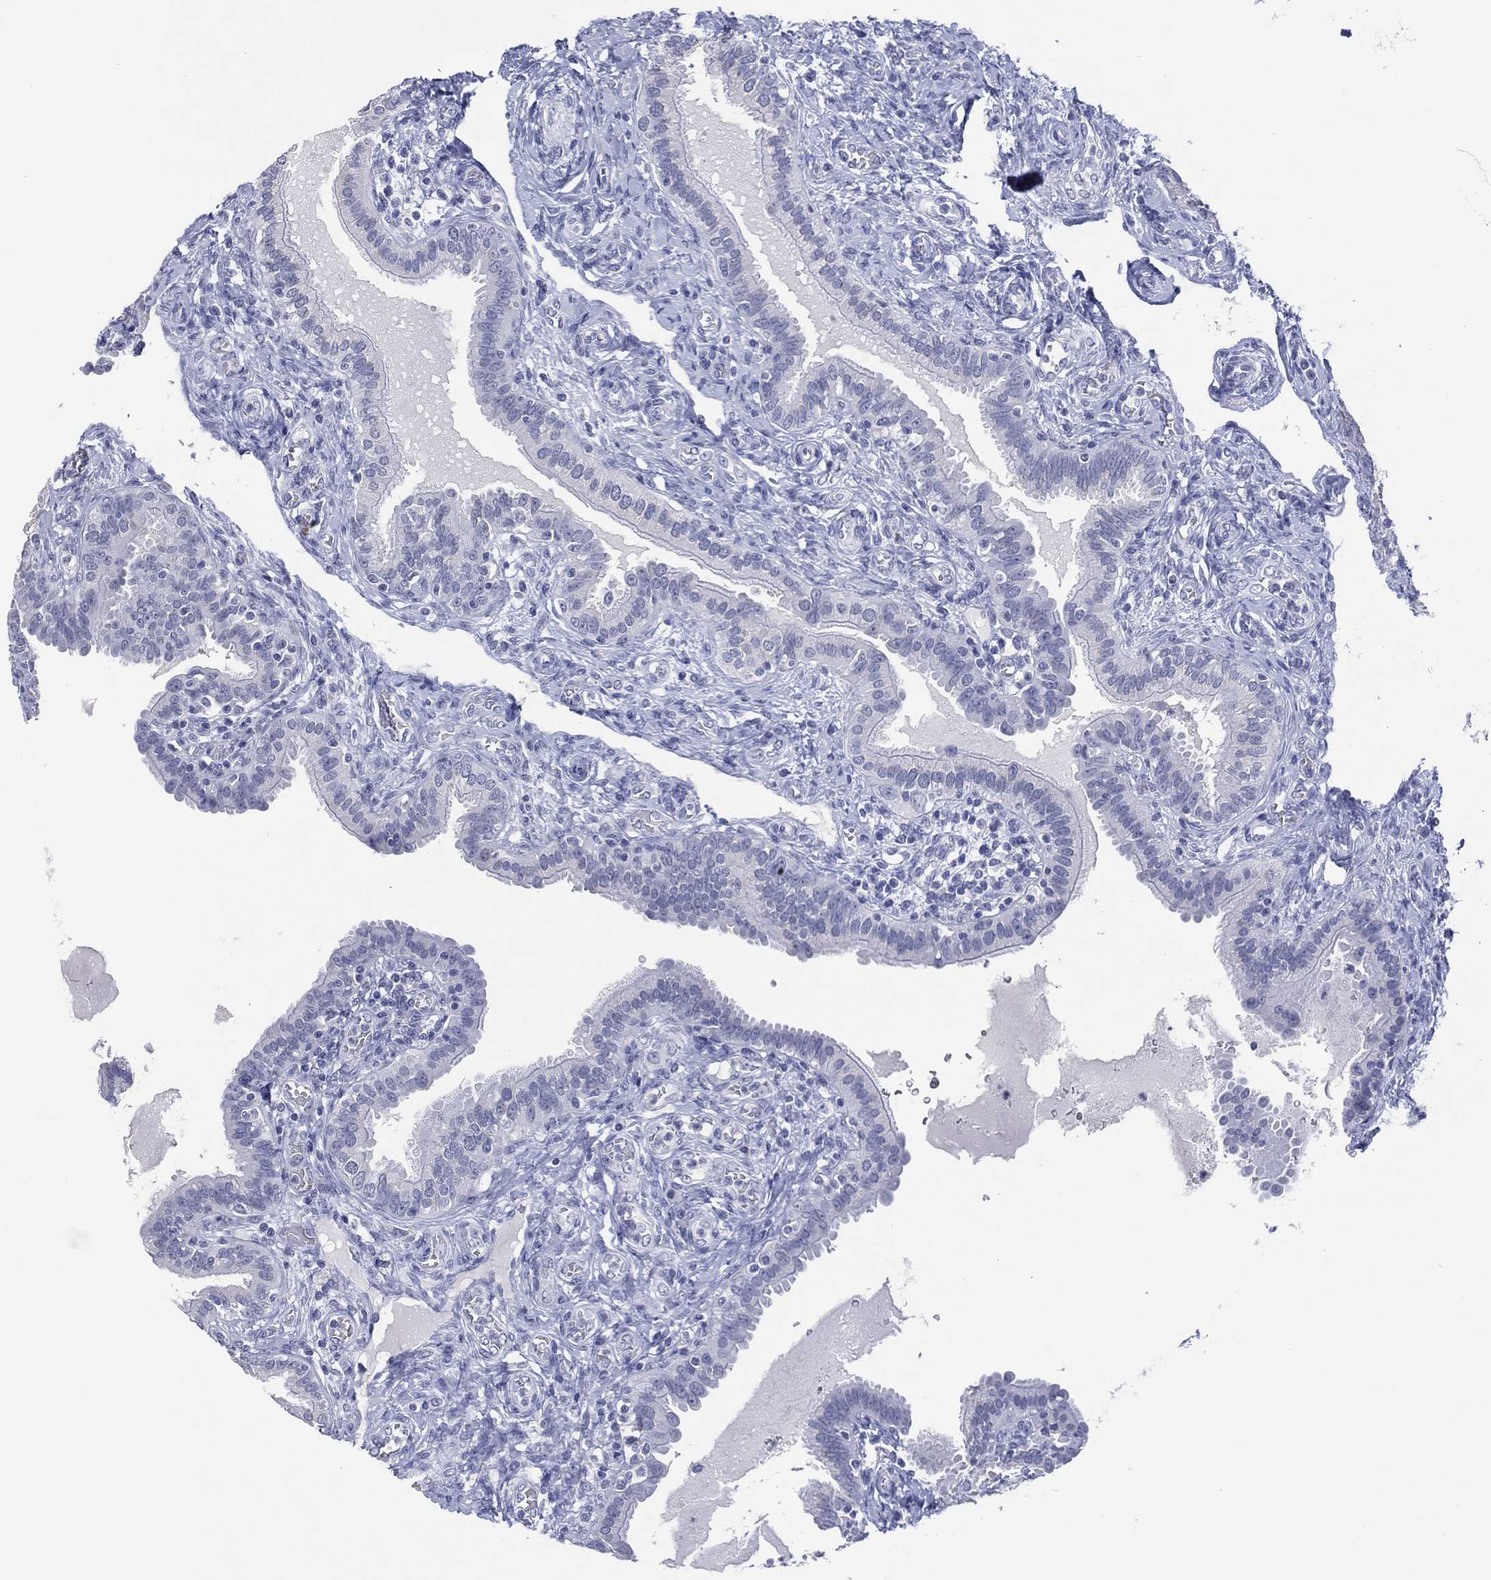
{"staining": {"intensity": "negative", "quantity": "none", "location": "none"}, "tissue": "fallopian tube", "cell_type": "Glandular cells", "image_type": "normal", "snomed": [{"axis": "morphology", "description": "Normal tissue, NOS"}, {"axis": "topography", "description": "Fallopian tube"}, {"axis": "topography", "description": "Ovary"}], "caption": "This is an immunohistochemistry (IHC) histopathology image of benign human fallopian tube. There is no staining in glandular cells.", "gene": "UTF1", "patient": {"sex": "female", "age": 41}}